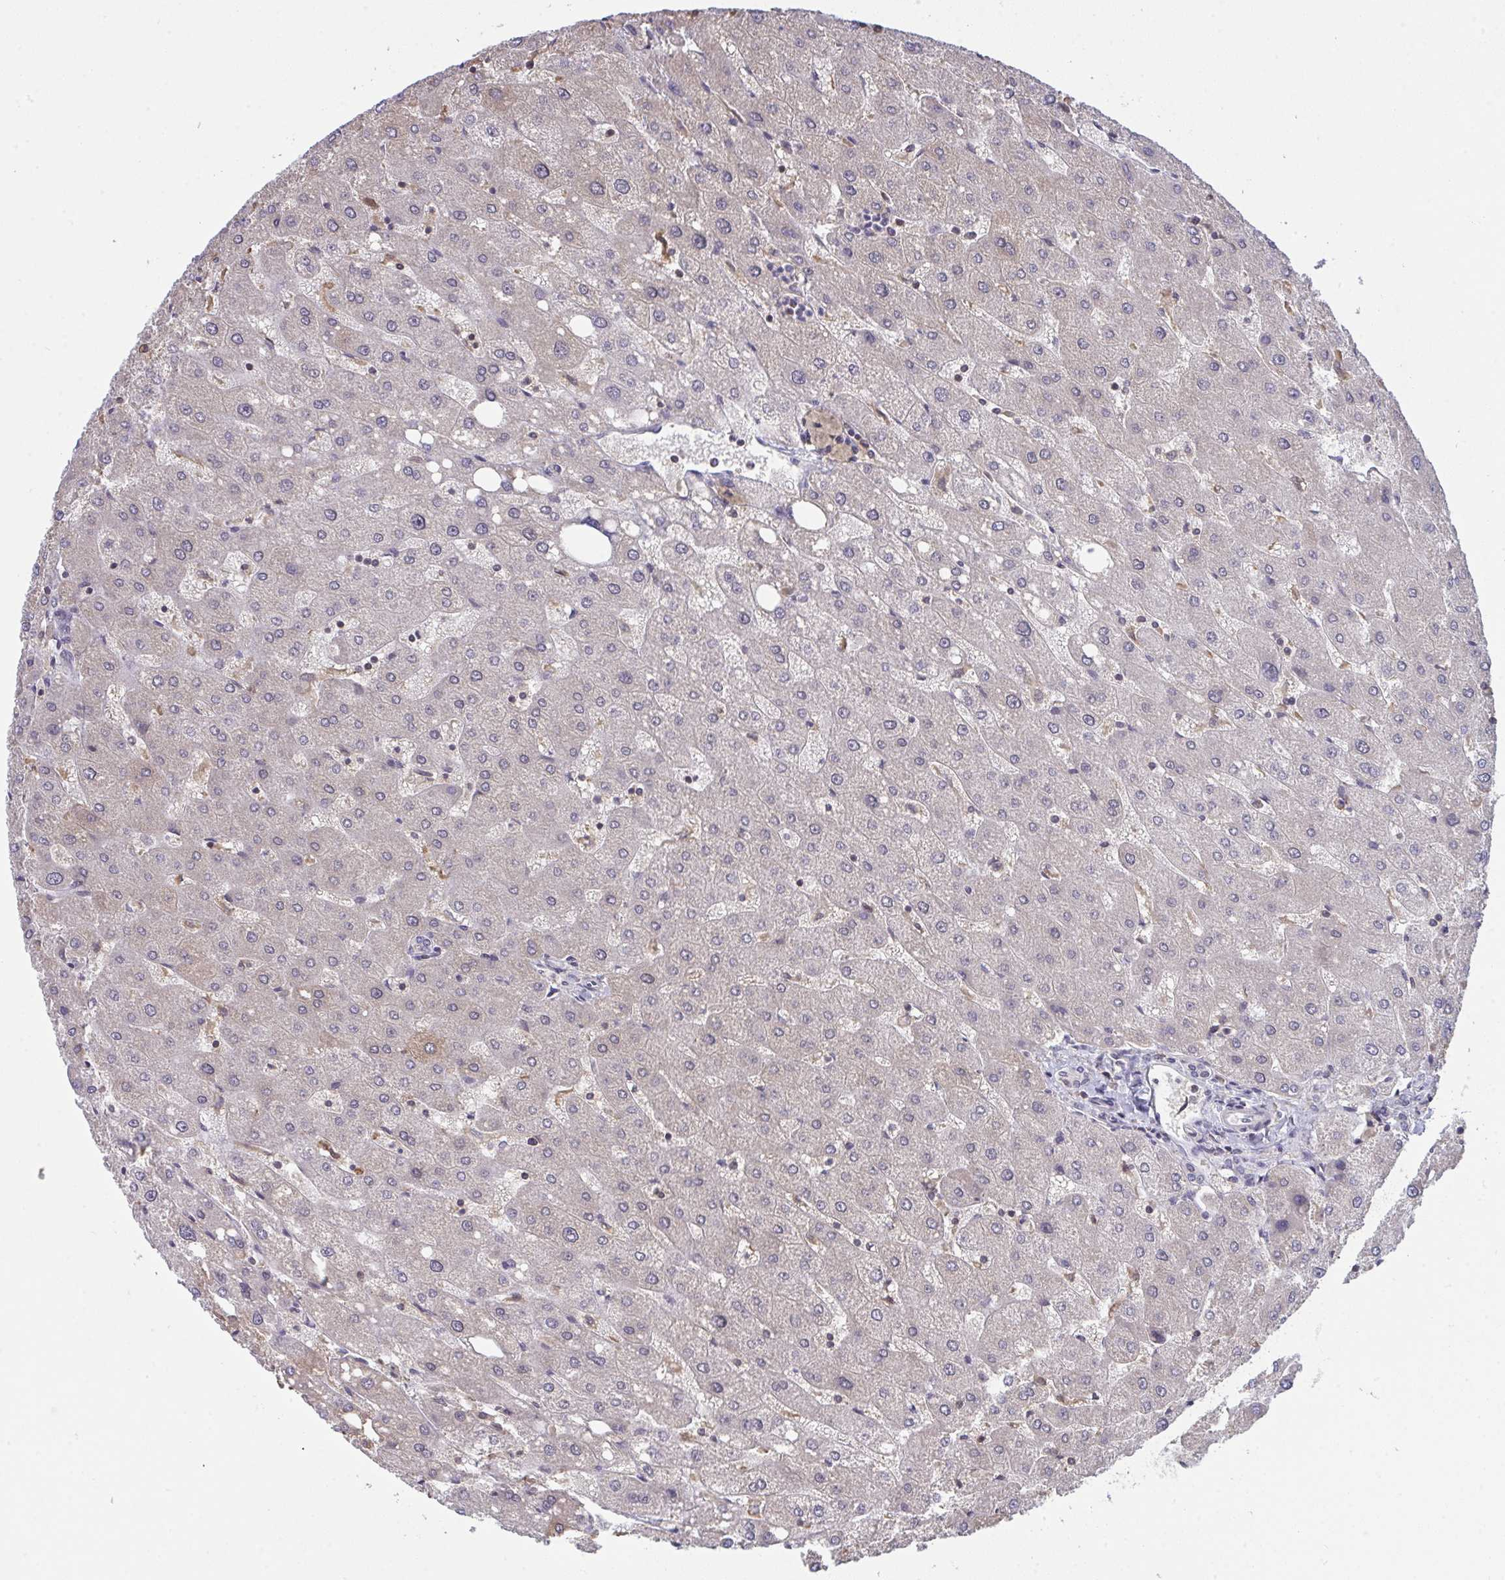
{"staining": {"intensity": "negative", "quantity": "none", "location": "none"}, "tissue": "liver", "cell_type": "Cholangiocytes", "image_type": "normal", "snomed": [{"axis": "morphology", "description": "Normal tissue, NOS"}, {"axis": "topography", "description": "Liver"}], "caption": "DAB immunohistochemical staining of normal human liver reveals no significant staining in cholangiocytes.", "gene": "SAP30", "patient": {"sex": "male", "age": 67}}